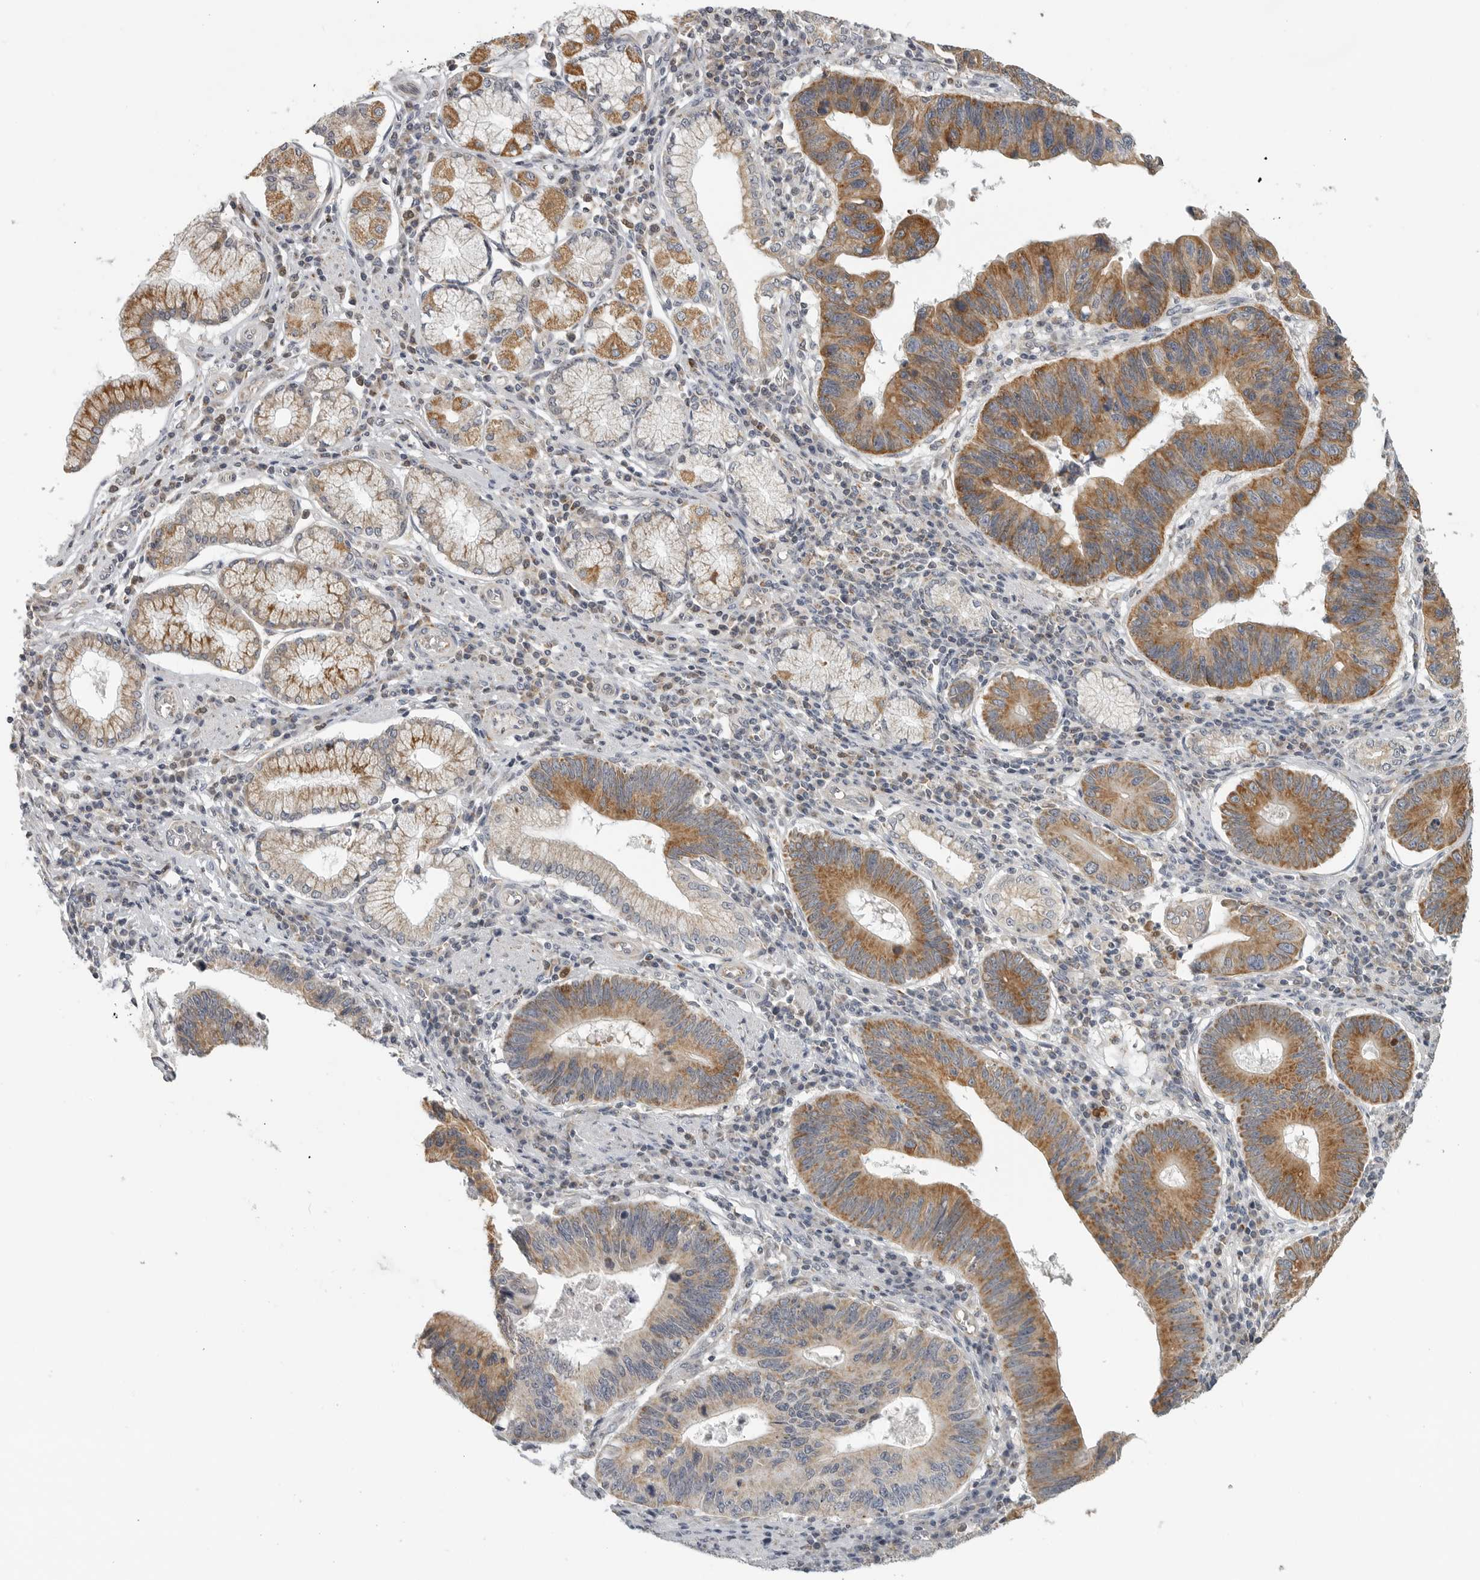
{"staining": {"intensity": "moderate", "quantity": ">75%", "location": "cytoplasmic/membranous"}, "tissue": "stomach cancer", "cell_type": "Tumor cells", "image_type": "cancer", "snomed": [{"axis": "morphology", "description": "Adenocarcinoma, NOS"}, {"axis": "topography", "description": "Stomach"}], "caption": "An image of human stomach cancer stained for a protein shows moderate cytoplasmic/membranous brown staining in tumor cells. The staining was performed using DAB to visualize the protein expression in brown, while the nuclei were stained in blue with hematoxylin (Magnification: 20x).", "gene": "RXFP3", "patient": {"sex": "male", "age": 59}}